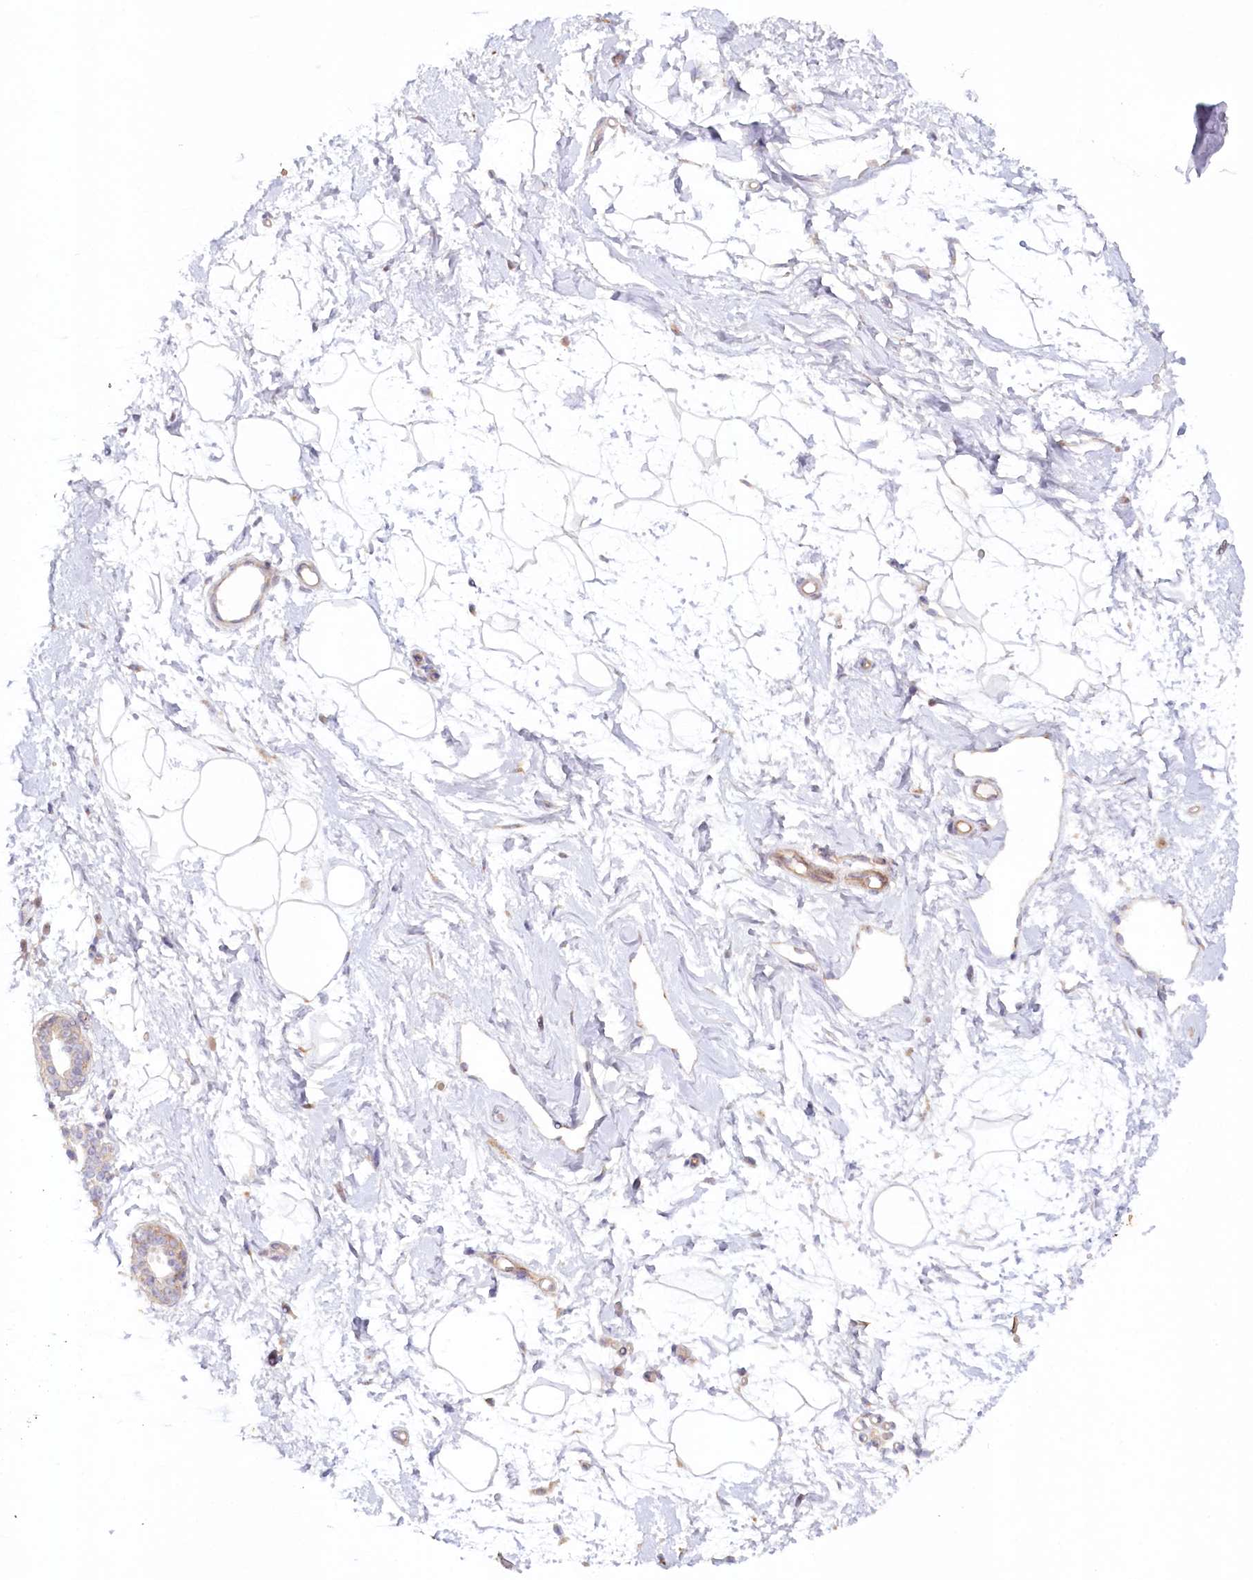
{"staining": {"intensity": "negative", "quantity": "none", "location": "none"}, "tissue": "breast", "cell_type": "Adipocytes", "image_type": "normal", "snomed": [{"axis": "morphology", "description": "Normal tissue, NOS"}, {"axis": "topography", "description": "Breast"}], "caption": "IHC photomicrograph of unremarkable breast: breast stained with DAB (3,3'-diaminobenzidine) shows no significant protein staining in adipocytes. (Stains: DAB immunohistochemistry with hematoxylin counter stain, Microscopy: brightfield microscopy at high magnification).", "gene": "TNIP1", "patient": {"sex": "female", "age": 45}}